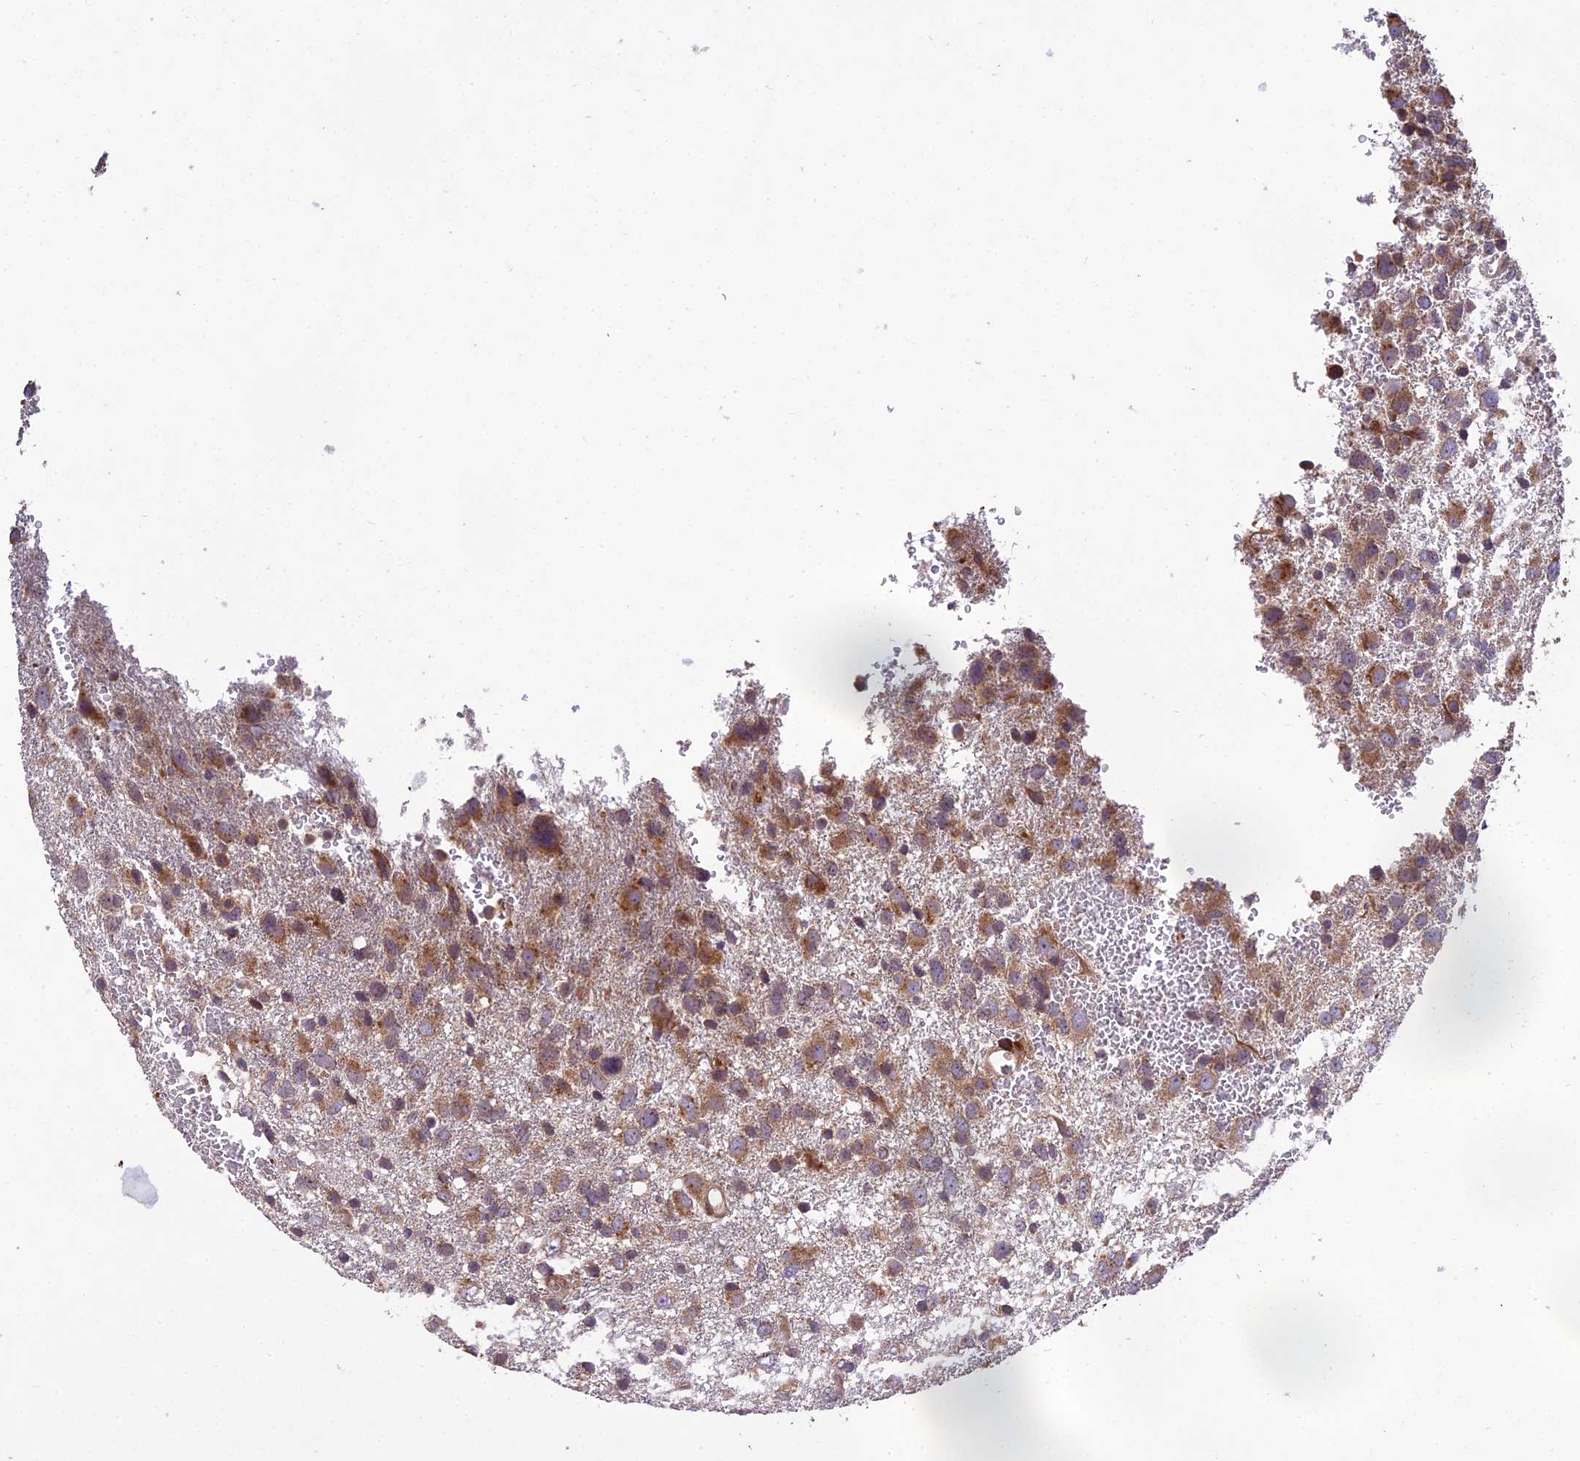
{"staining": {"intensity": "moderate", "quantity": ">75%", "location": "cytoplasmic/membranous"}, "tissue": "glioma", "cell_type": "Tumor cells", "image_type": "cancer", "snomed": [{"axis": "morphology", "description": "Glioma, malignant, High grade"}, {"axis": "topography", "description": "Brain"}], "caption": "The immunohistochemical stain labels moderate cytoplasmic/membranous positivity in tumor cells of malignant glioma (high-grade) tissue. The protein is shown in brown color, while the nuclei are stained blue.", "gene": "CENPL", "patient": {"sex": "male", "age": 61}}